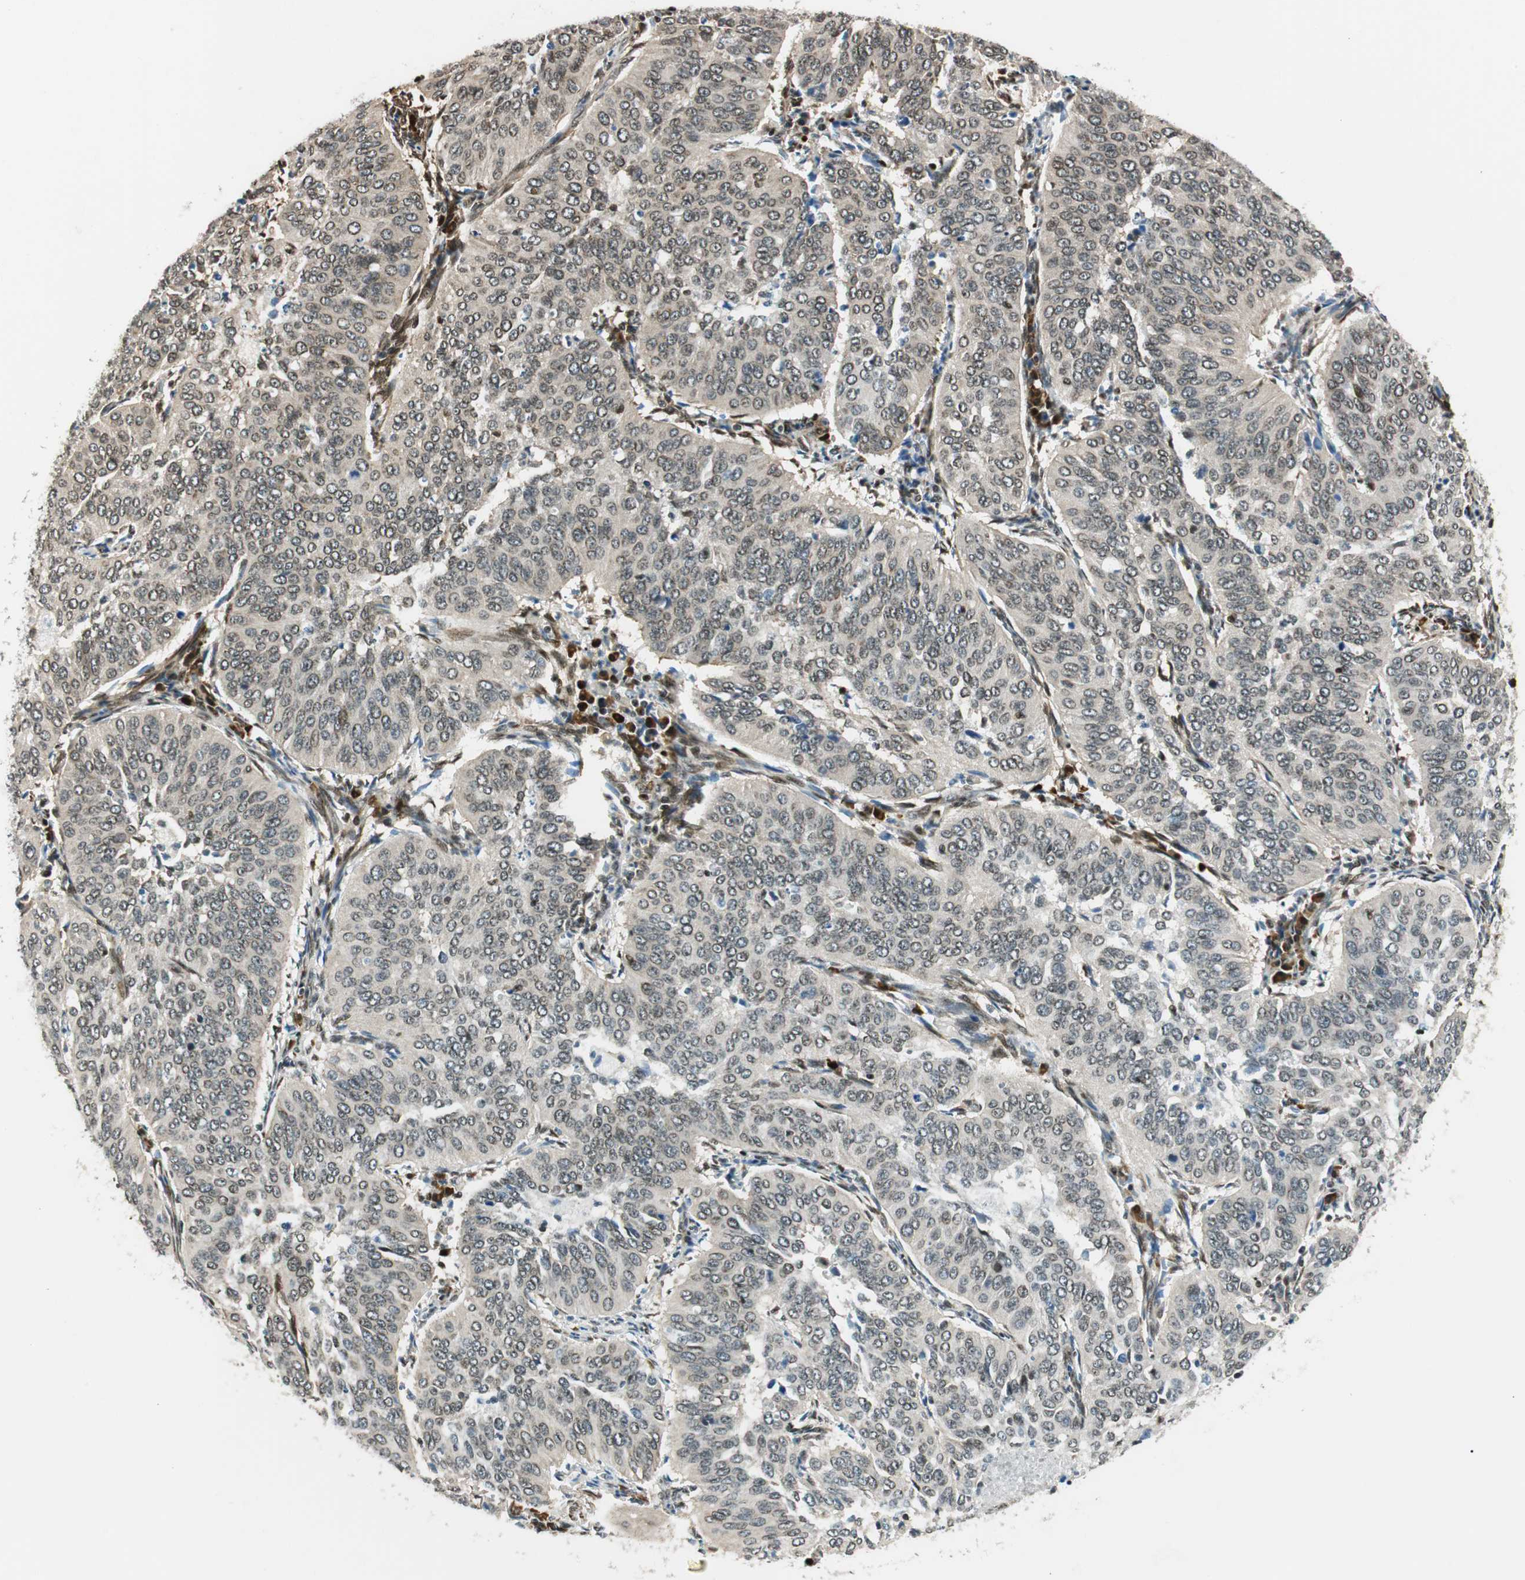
{"staining": {"intensity": "weak", "quantity": "25%-75%", "location": "cytoplasmic/membranous,nuclear"}, "tissue": "cervical cancer", "cell_type": "Tumor cells", "image_type": "cancer", "snomed": [{"axis": "morphology", "description": "Normal tissue, NOS"}, {"axis": "morphology", "description": "Squamous cell carcinoma, NOS"}, {"axis": "topography", "description": "Cervix"}], "caption": "Cervical cancer (squamous cell carcinoma) stained with immunohistochemistry demonstrates weak cytoplasmic/membranous and nuclear expression in about 25%-75% of tumor cells. (DAB IHC with brightfield microscopy, high magnification).", "gene": "RING1", "patient": {"sex": "female", "age": 39}}